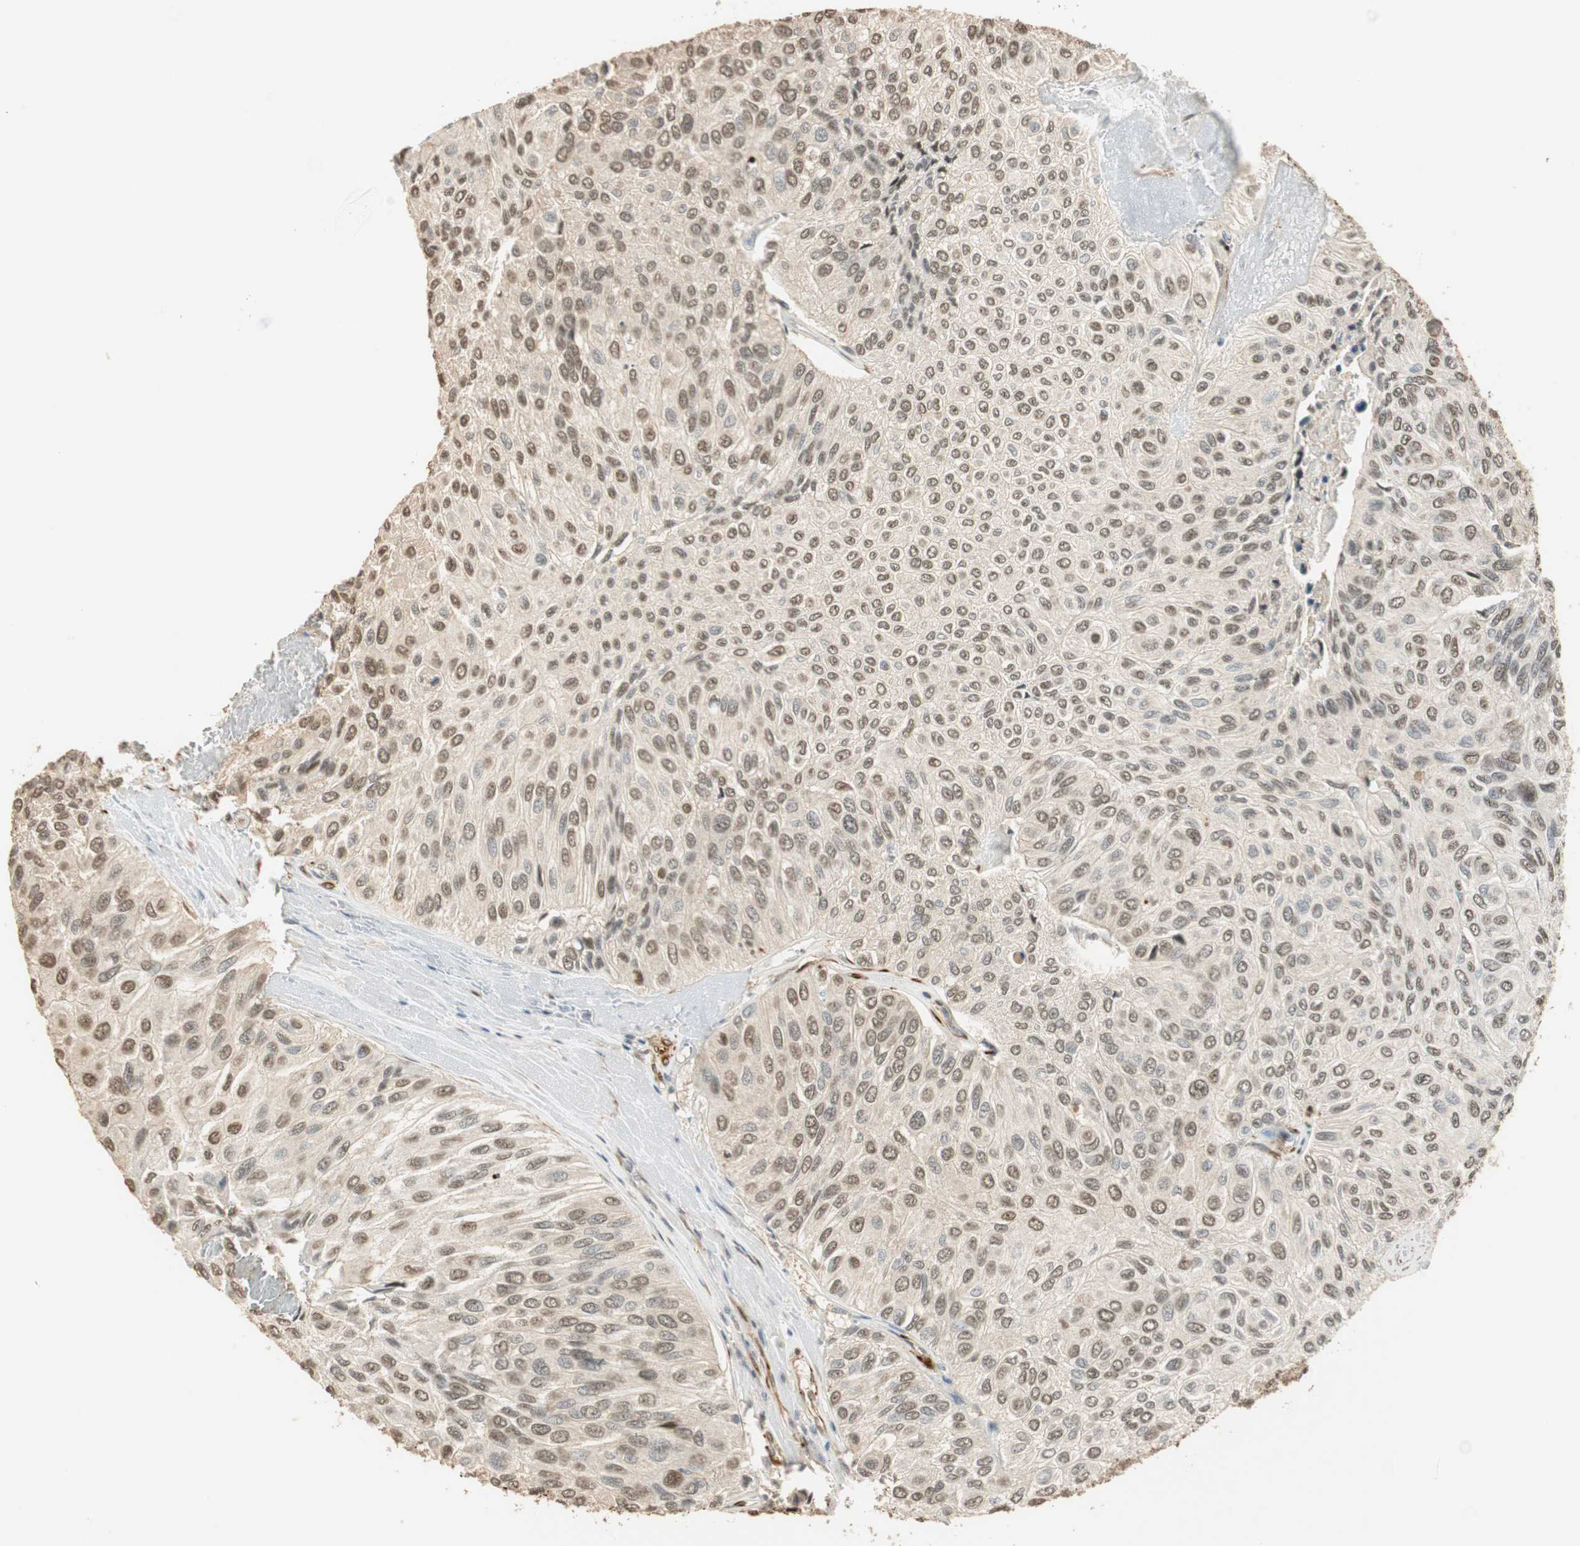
{"staining": {"intensity": "weak", "quantity": "25%-75%", "location": "cytoplasmic/membranous,nuclear"}, "tissue": "urothelial cancer", "cell_type": "Tumor cells", "image_type": "cancer", "snomed": [{"axis": "morphology", "description": "Urothelial carcinoma, High grade"}, {"axis": "topography", "description": "Urinary bladder"}], "caption": "Protein staining of urothelial cancer tissue exhibits weak cytoplasmic/membranous and nuclear positivity in approximately 25%-75% of tumor cells. (Brightfield microscopy of DAB IHC at high magnification).", "gene": "NES", "patient": {"sex": "male", "age": 66}}